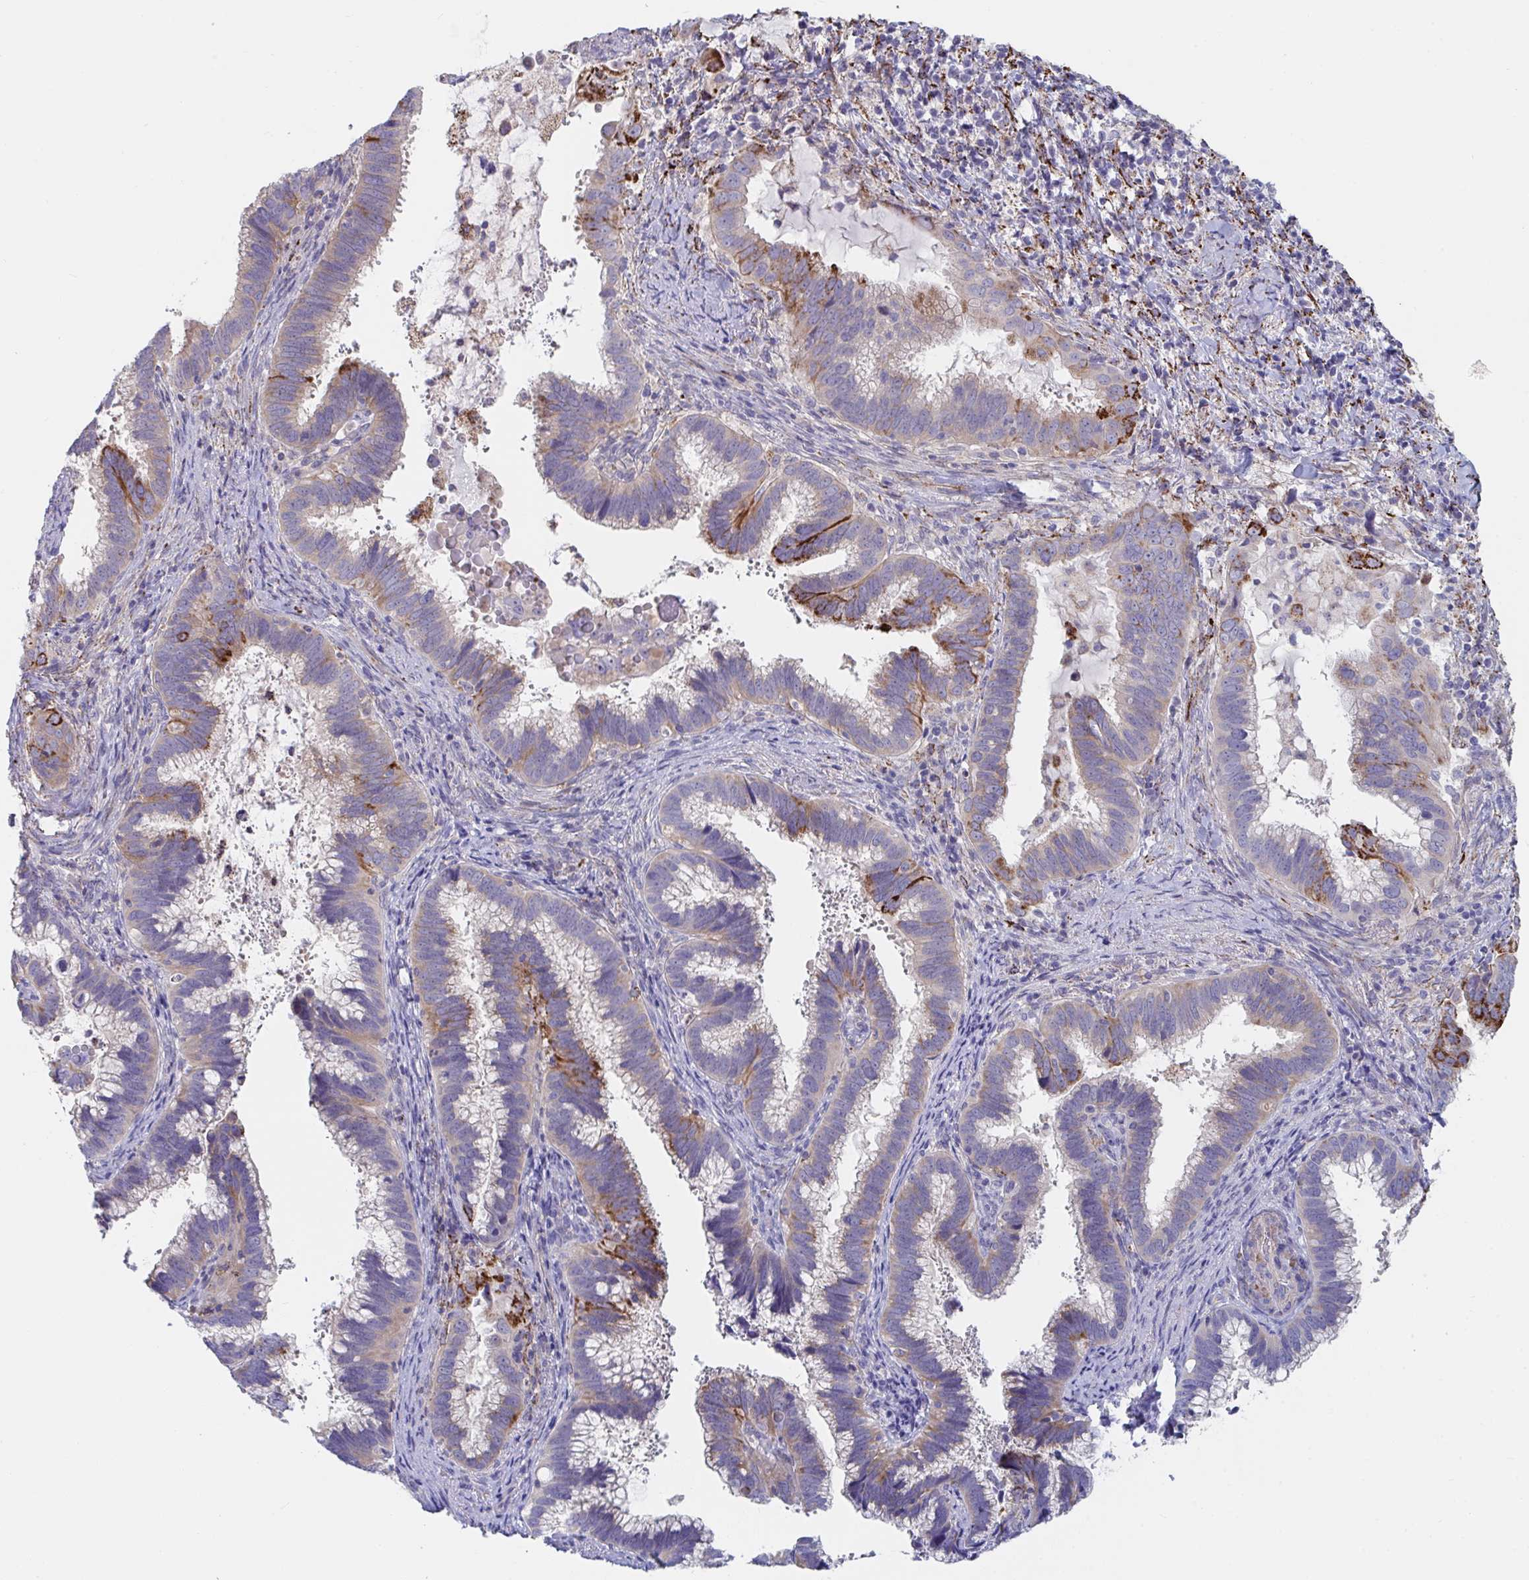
{"staining": {"intensity": "strong", "quantity": "<25%", "location": "cytoplasmic/membranous"}, "tissue": "cervical cancer", "cell_type": "Tumor cells", "image_type": "cancer", "snomed": [{"axis": "morphology", "description": "Adenocarcinoma, NOS"}, {"axis": "topography", "description": "Cervix"}], "caption": "Immunohistochemical staining of human cervical cancer (adenocarcinoma) displays medium levels of strong cytoplasmic/membranous staining in approximately <25% of tumor cells.", "gene": "FAM156B", "patient": {"sex": "female", "age": 56}}